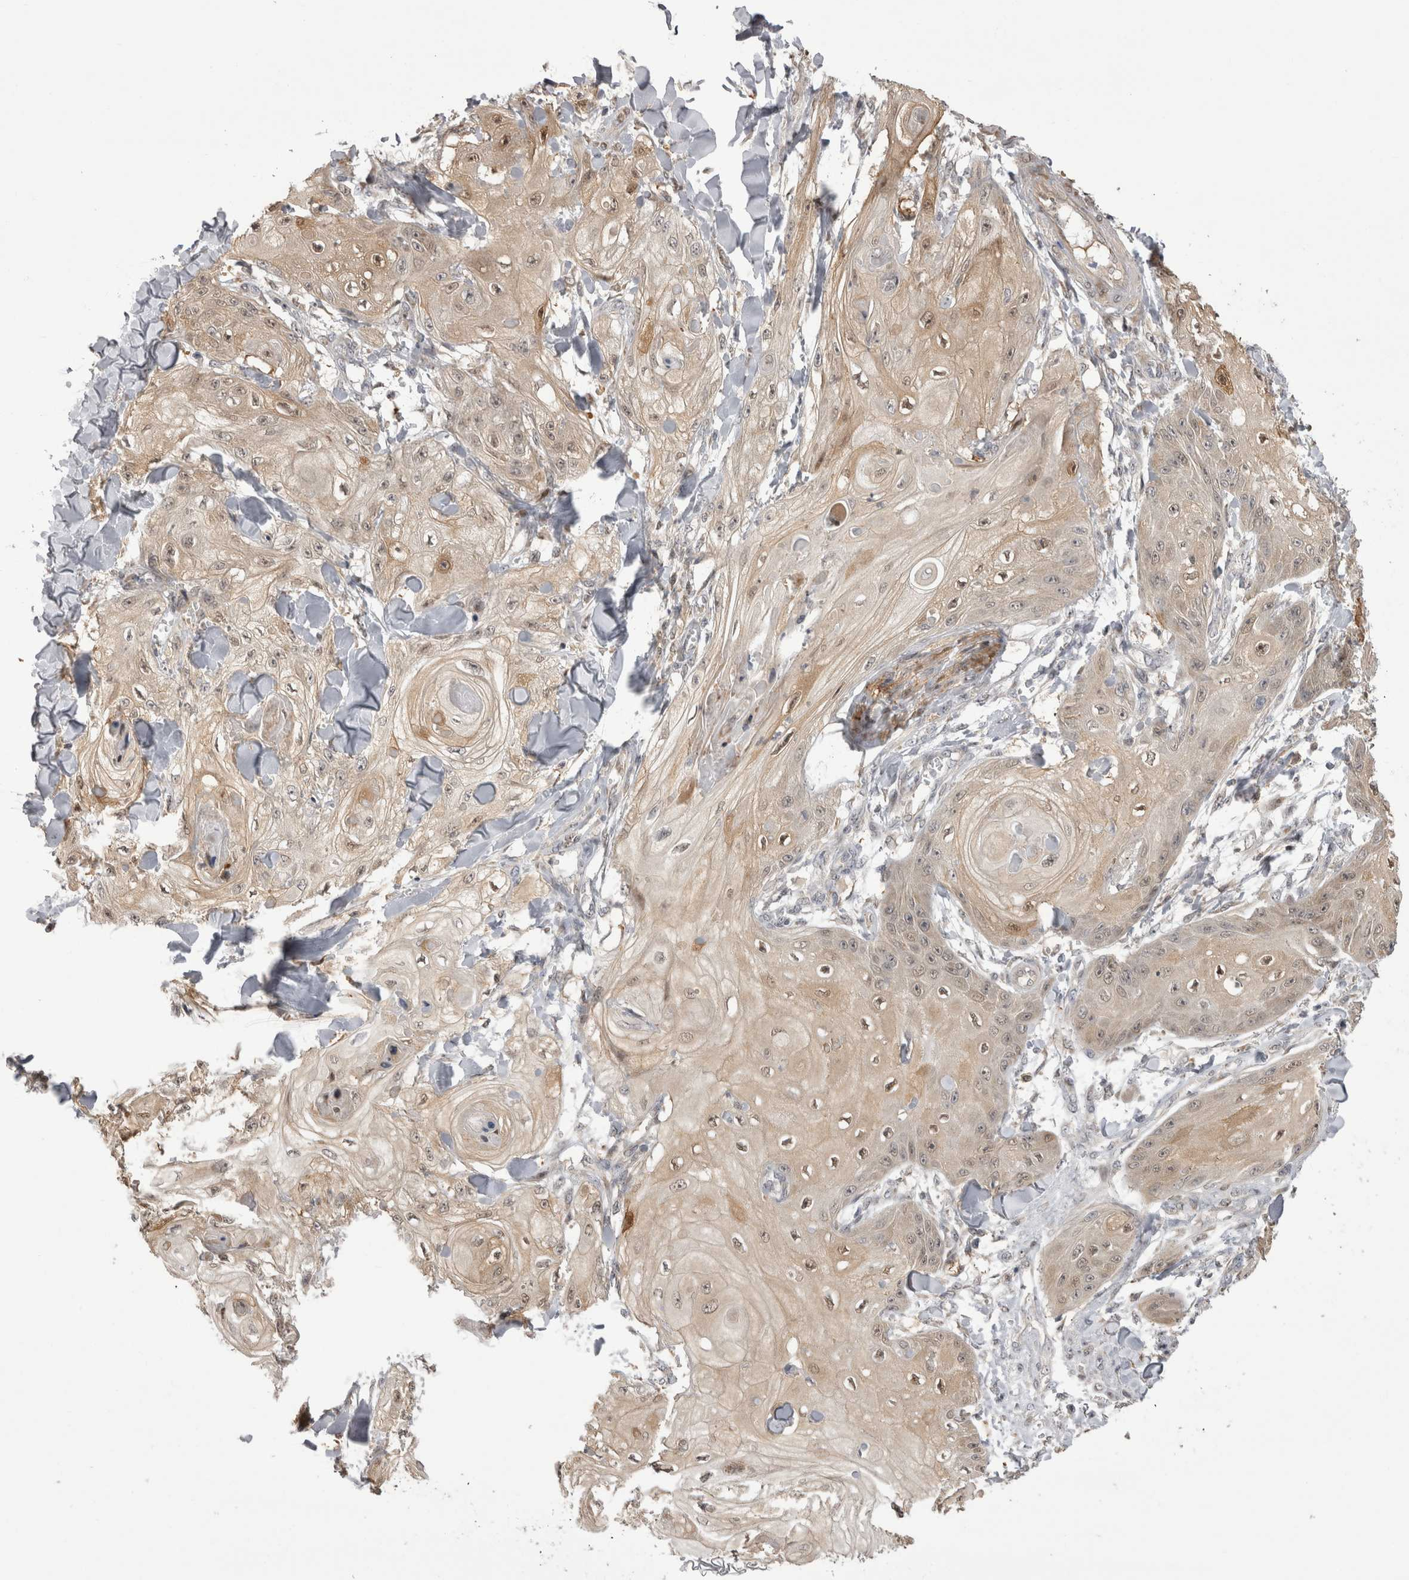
{"staining": {"intensity": "weak", "quantity": ">75%", "location": "cytoplasmic/membranous,nuclear"}, "tissue": "skin cancer", "cell_type": "Tumor cells", "image_type": "cancer", "snomed": [{"axis": "morphology", "description": "Squamous cell carcinoma, NOS"}, {"axis": "topography", "description": "Skin"}], "caption": "Human skin squamous cell carcinoma stained with a brown dye shows weak cytoplasmic/membranous and nuclear positive staining in approximately >75% of tumor cells.", "gene": "CHIC2", "patient": {"sex": "male", "age": 74}}